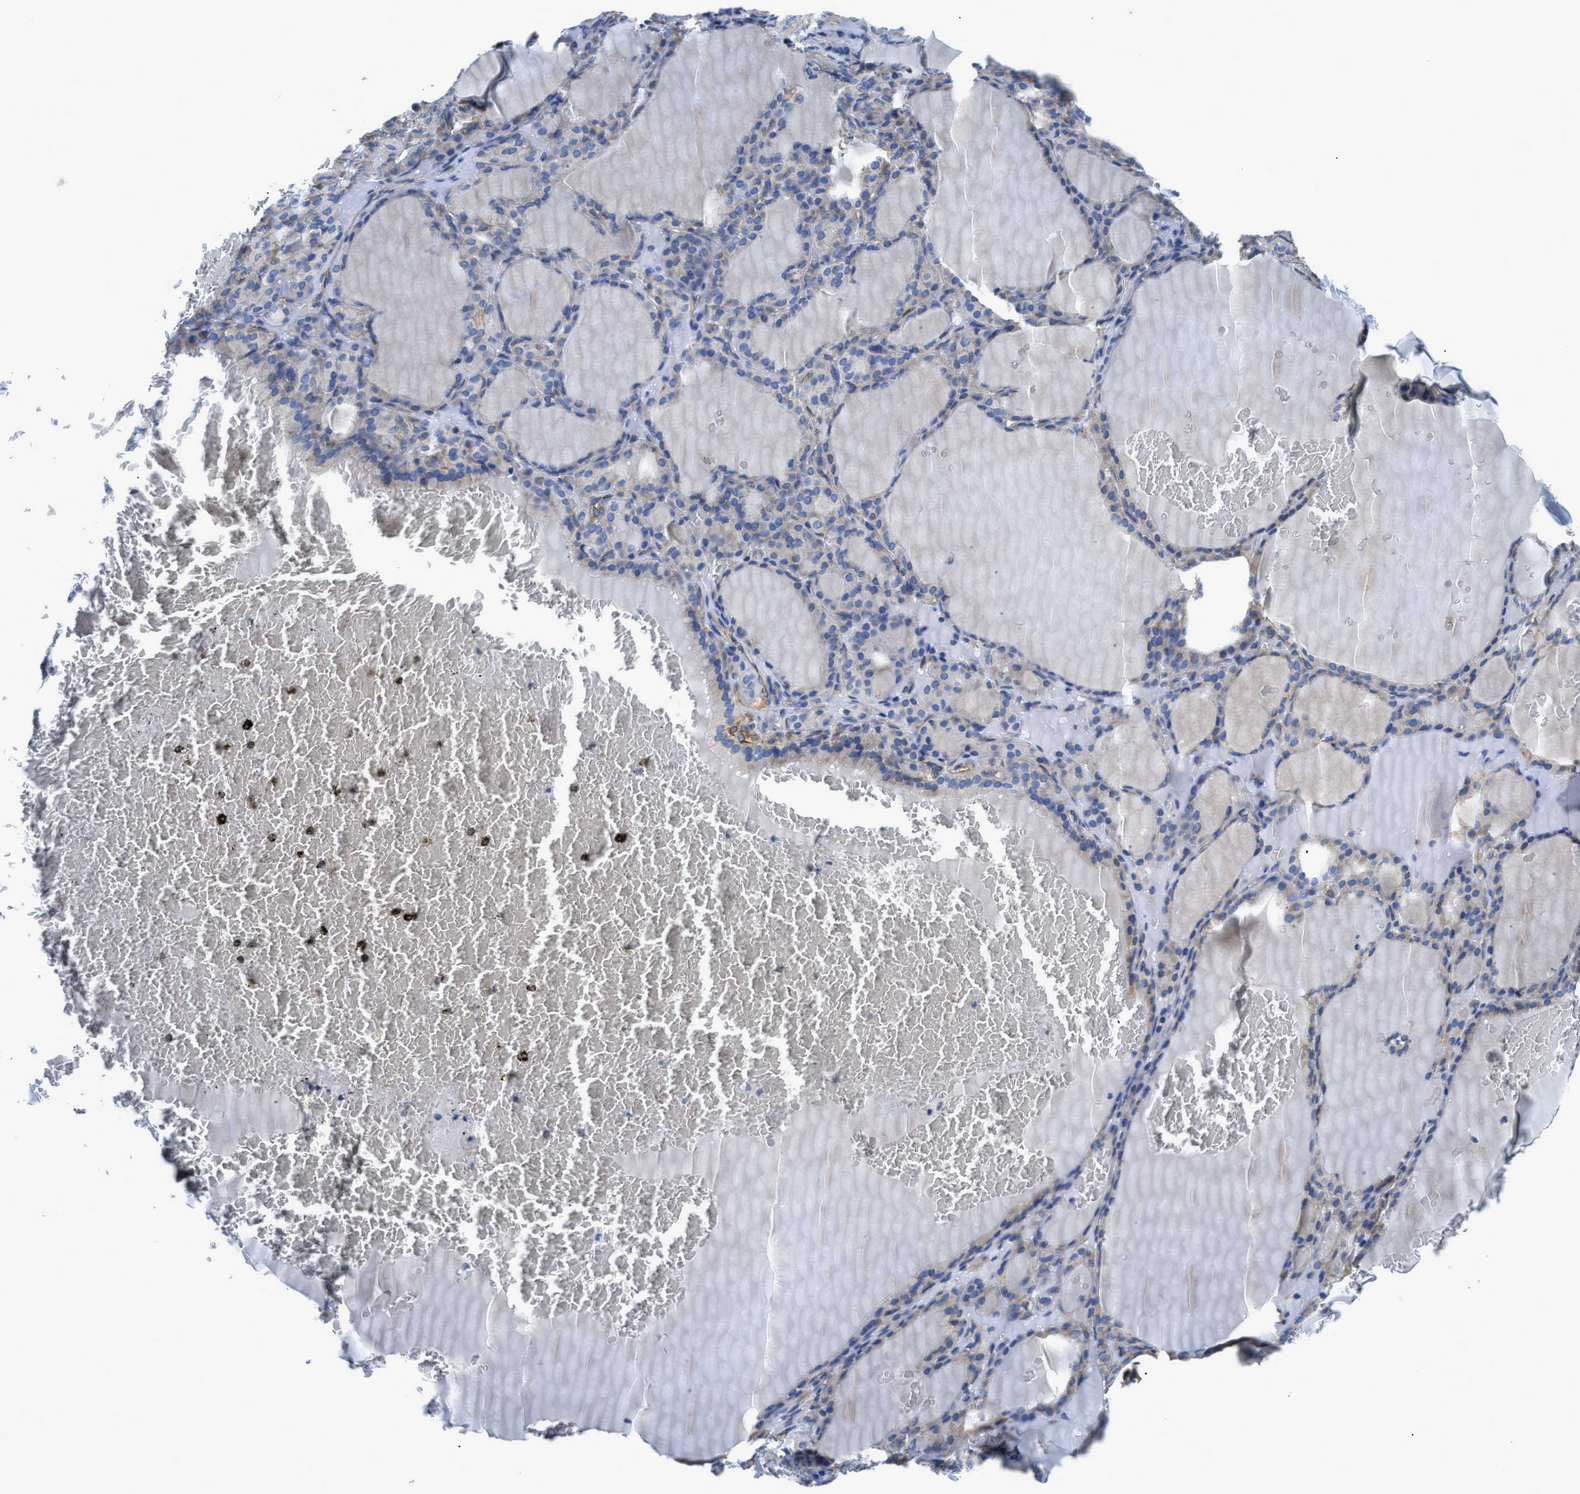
{"staining": {"intensity": "weak", "quantity": "25%-75%", "location": "cytoplasmic/membranous"}, "tissue": "thyroid gland", "cell_type": "Glandular cells", "image_type": "normal", "snomed": [{"axis": "morphology", "description": "Normal tissue, NOS"}, {"axis": "topography", "description": "Thyroid gland"}], "caption": "This histopathology image displays immunohistochemistry (IHC) staining of benign thyroid gland, with low weak cytoplasmic/membranous expression in approximately 25%-75% of glandular cells.", "gene": "DMAC1", "patient": {"sex": "female", "age": 28}}